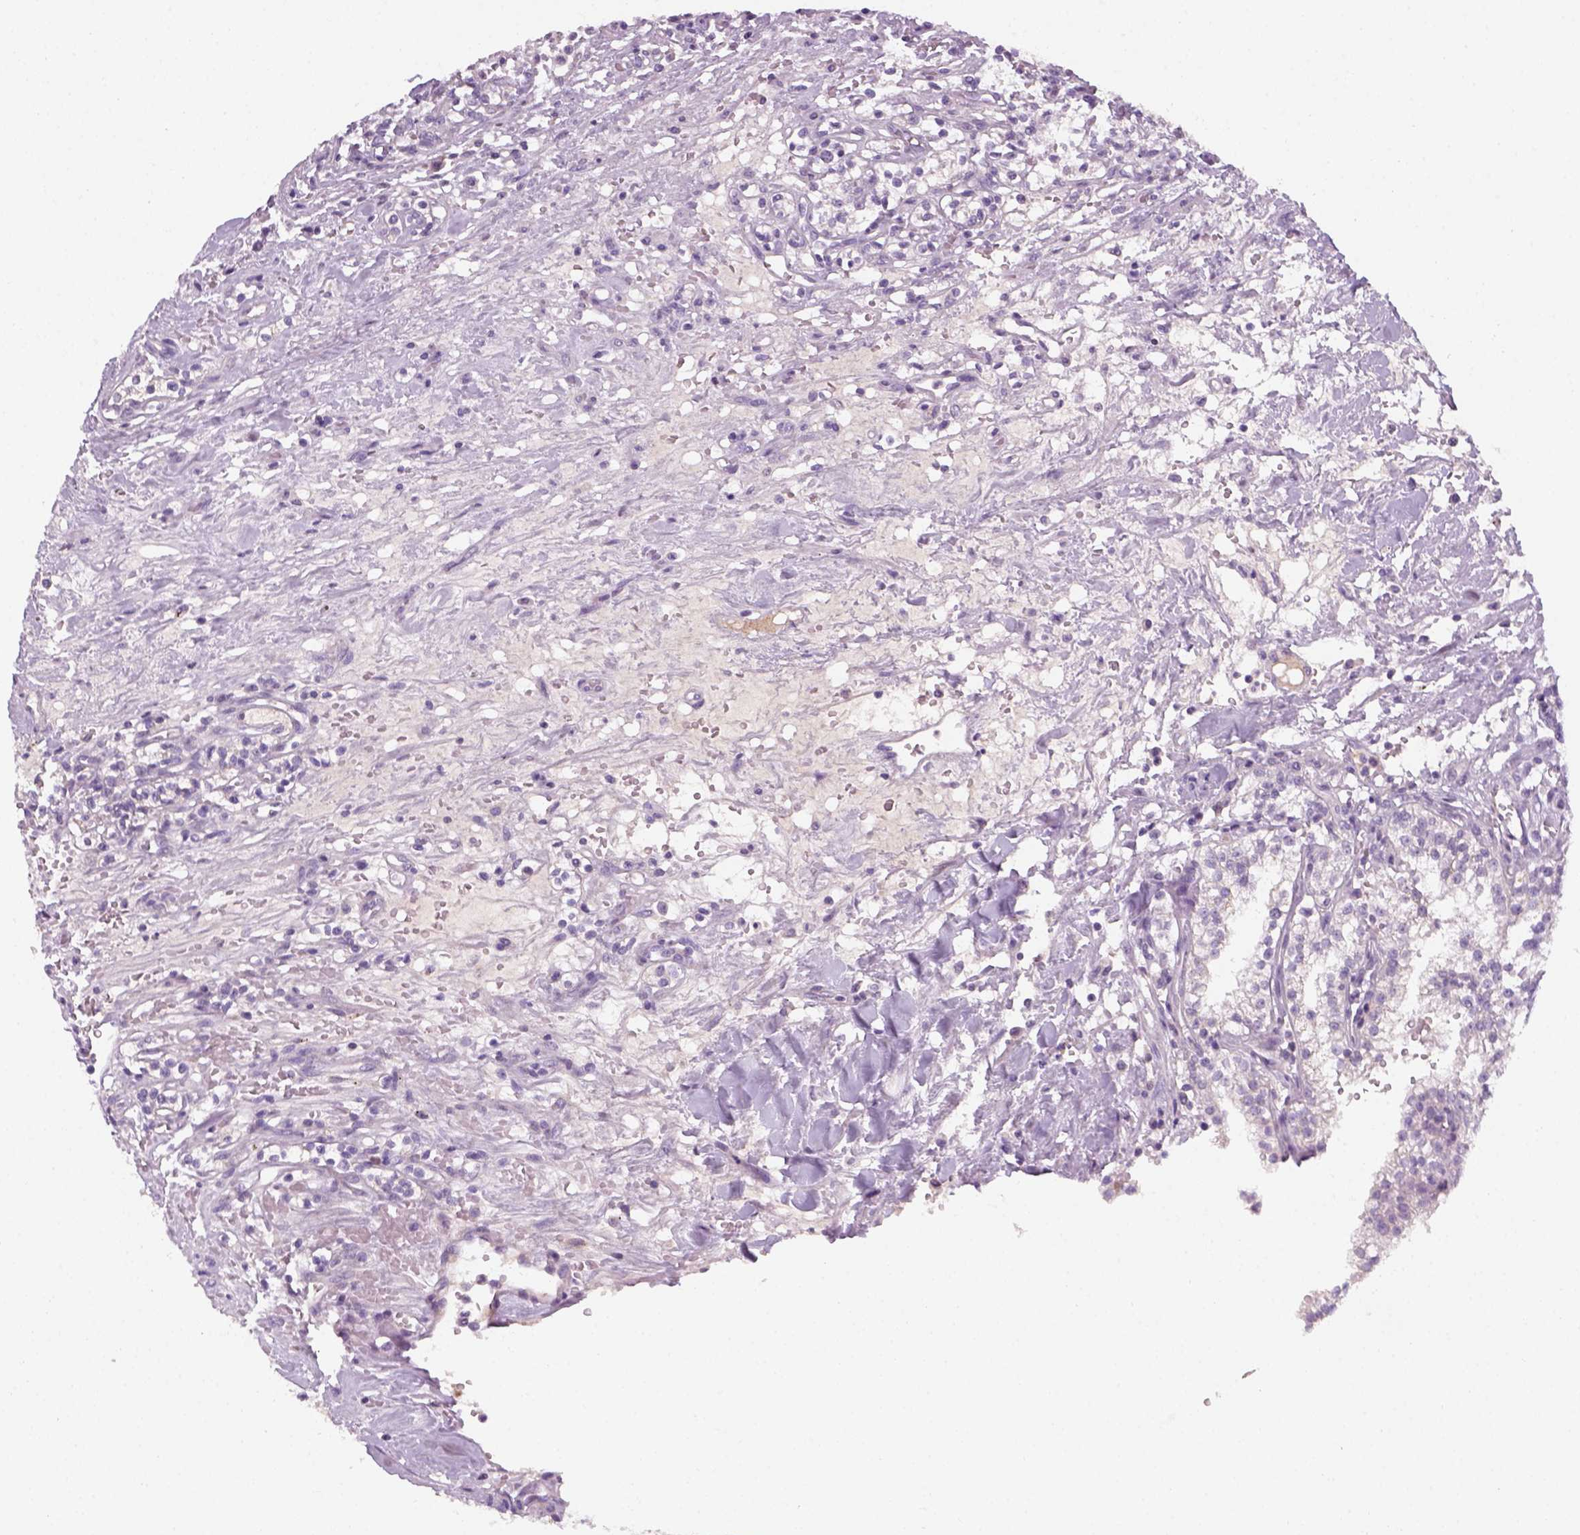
{"staining": {"intensity": "negative", "quantity": "none", "location": "none"}, "tissue": "renal cancer", "cell_type": "Tumor cells", "image_type": "cancer", "snomed": [{"axis": "morphology", "description": "Adenocarcinoma, NOS"}, {"axis": "topography", "description": "Kidney"}], "caption": "This is an immunohistochemistry image of human renal adenocarcinoma. There is no positivity in tumor cells.", "gene": "GFI1B", "patient": {"sex": "male", "age": 36}}